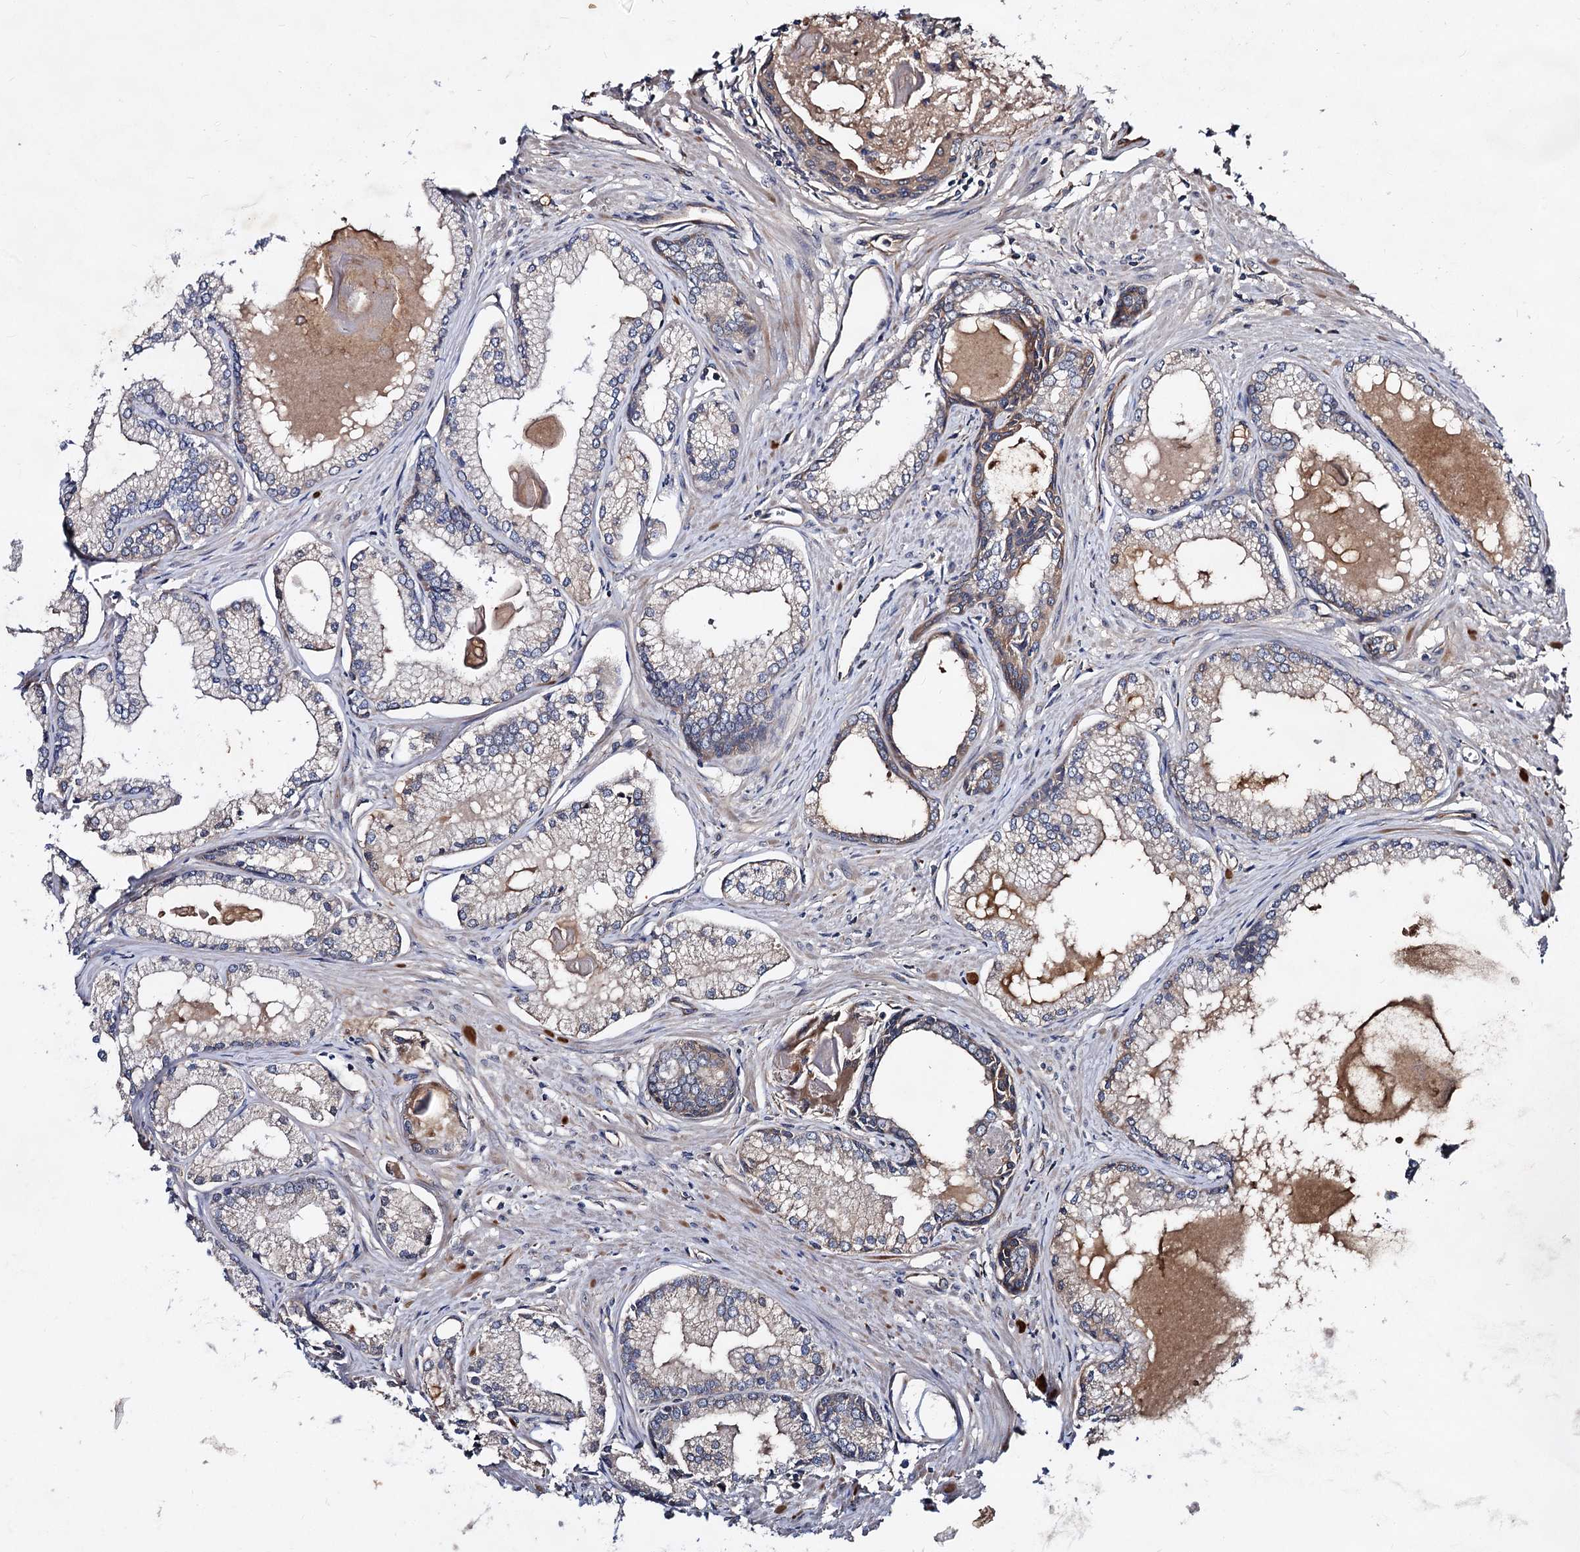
{"staining": {"intensity": "weak", "quantity": "<25%", "location": "cytoplasmic/membranous"}, "tissue": "prostate cancer", "cell_type": "Tumor cells", "image_type": "cancer", "snomed": [{"axis": "morphology", "description": "Adenocarcinoma, High grade"}, {"axis": "topography", "description": "Prostate"}], "caption": "The image reveals no significant positivity in tumor cells of high-grade adenocarcinoma (prostate).", "gene": "TEX9", "patient": {"sex": "male", "age": 68}}